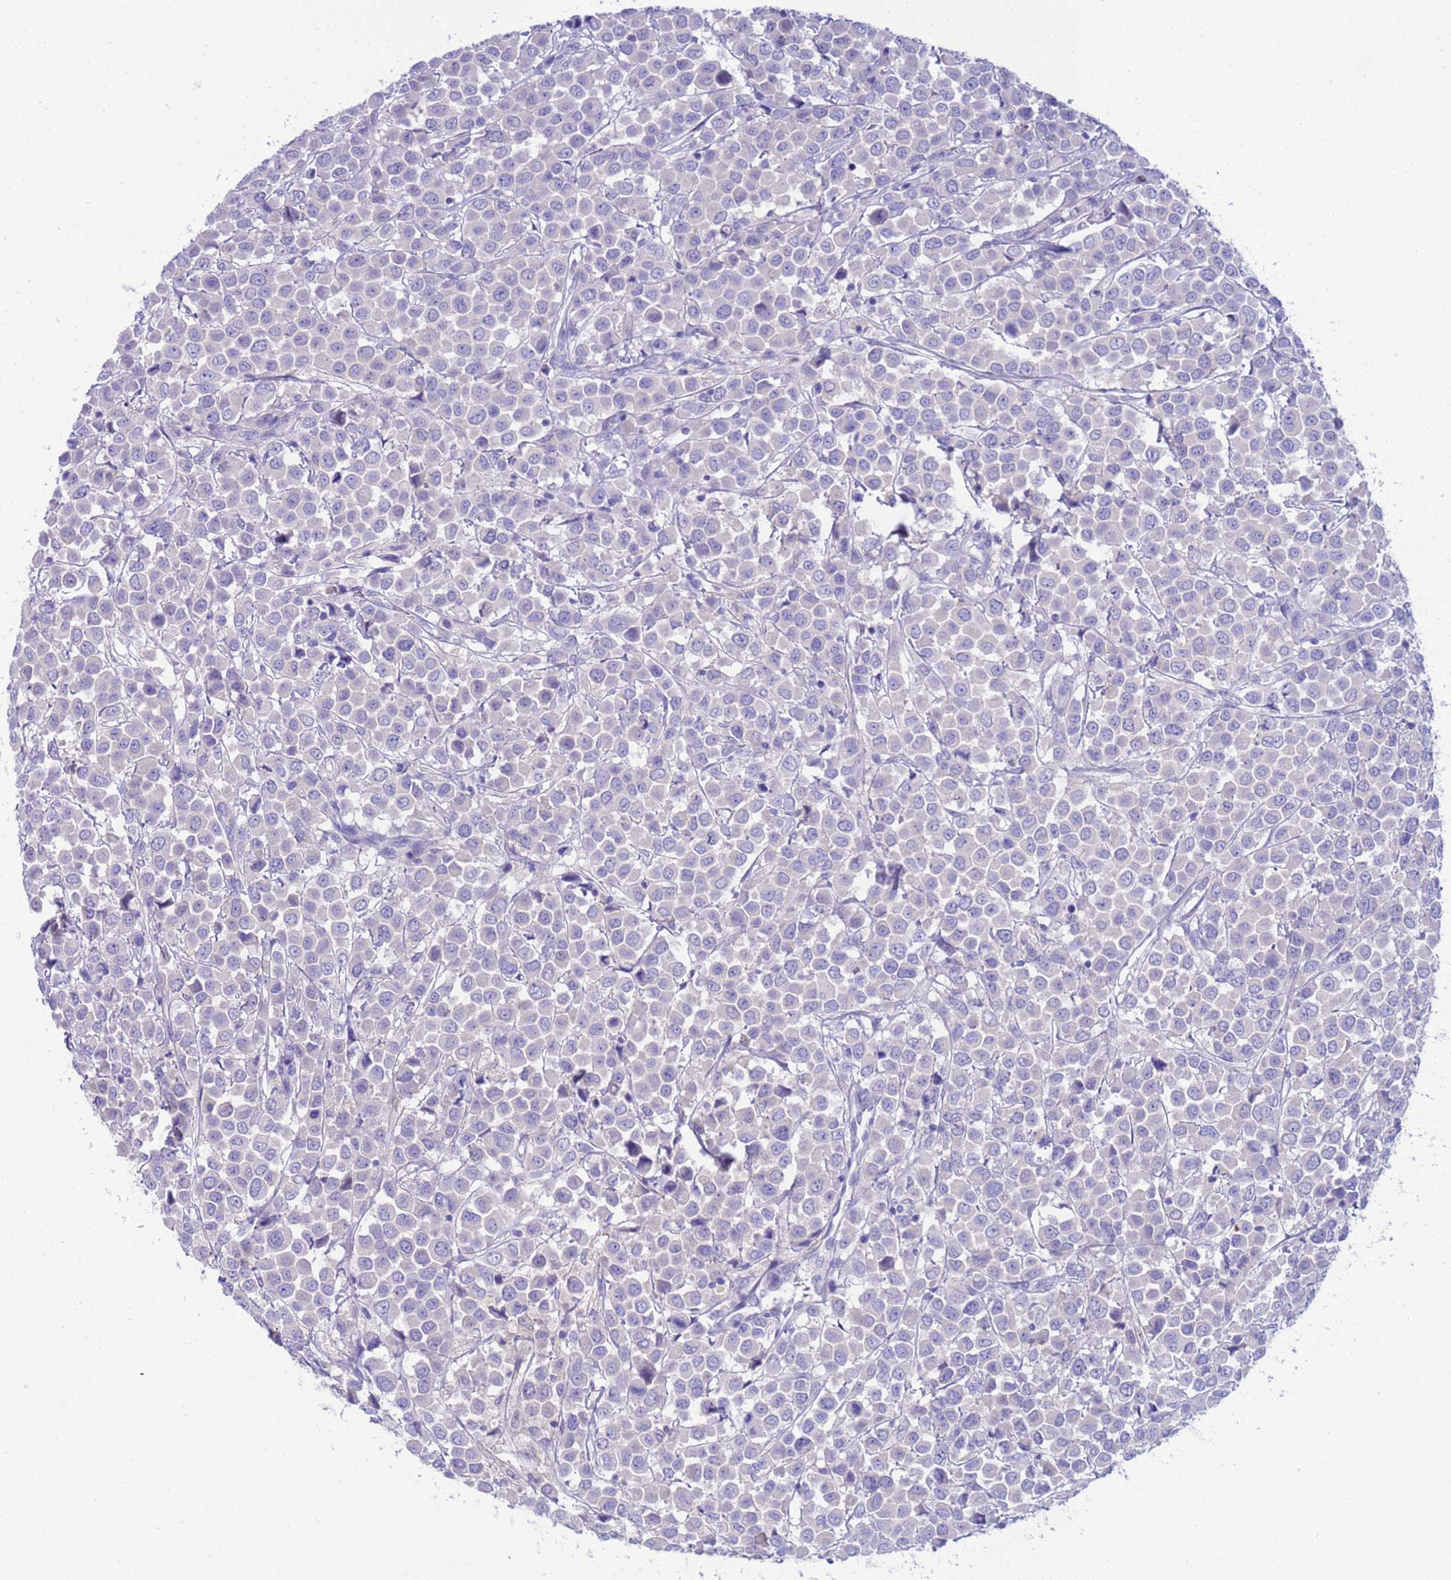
{"staining": {"intensity": "negative", "quantity": "none", "location": "none"}, "tissue": "breast cancer", "cell_type": "Tumor cells", "image_type": "cancer", "snomed": [{"axis": "morphology", "description": "Duct carcinoma"}, {"axis": "topography", "description": "Breast"}], "caption": "Tumor cells show no significant protein staining in breast cancer (invasive ductal carcinoma).", "gene": "USP38", "patient": {"sex": "female", "age": 61}}